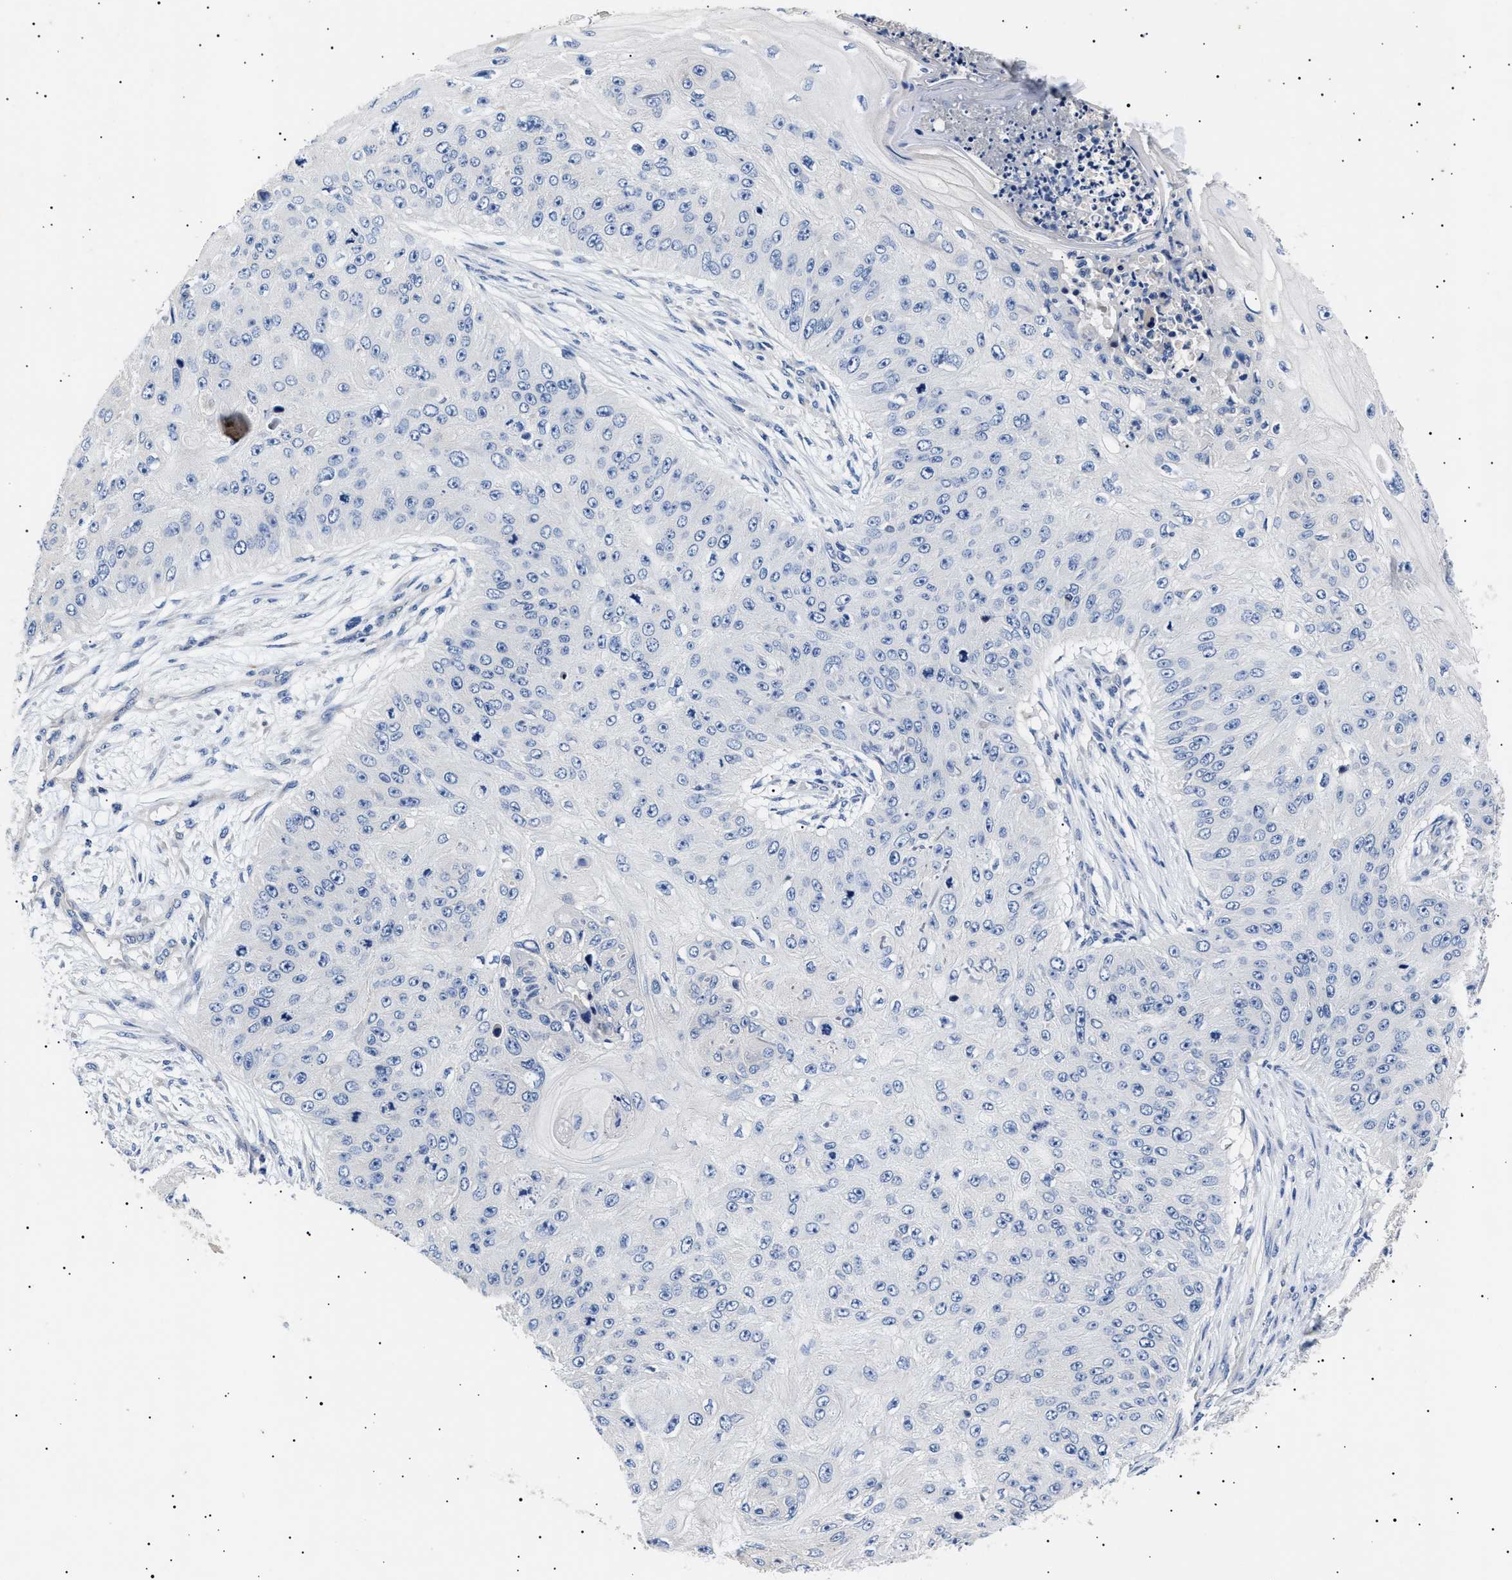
{"staining": {"intensity": "negative", "quantity": "none", "location": "none"}, "tissue": "skin cancer", "cell_type": "Tumor cells", "image_type": "cancer", "snomed": [{"axis": "morphology", "description": "Squamous cell carcinoma, NOS"}, {"axis": "topography", "description": "Skin"}], "caption": "The image shows no staining of tumor cells in skin cancer.", "gene": "HEMGN", "patient": {"sex": "female", "age": 80}}